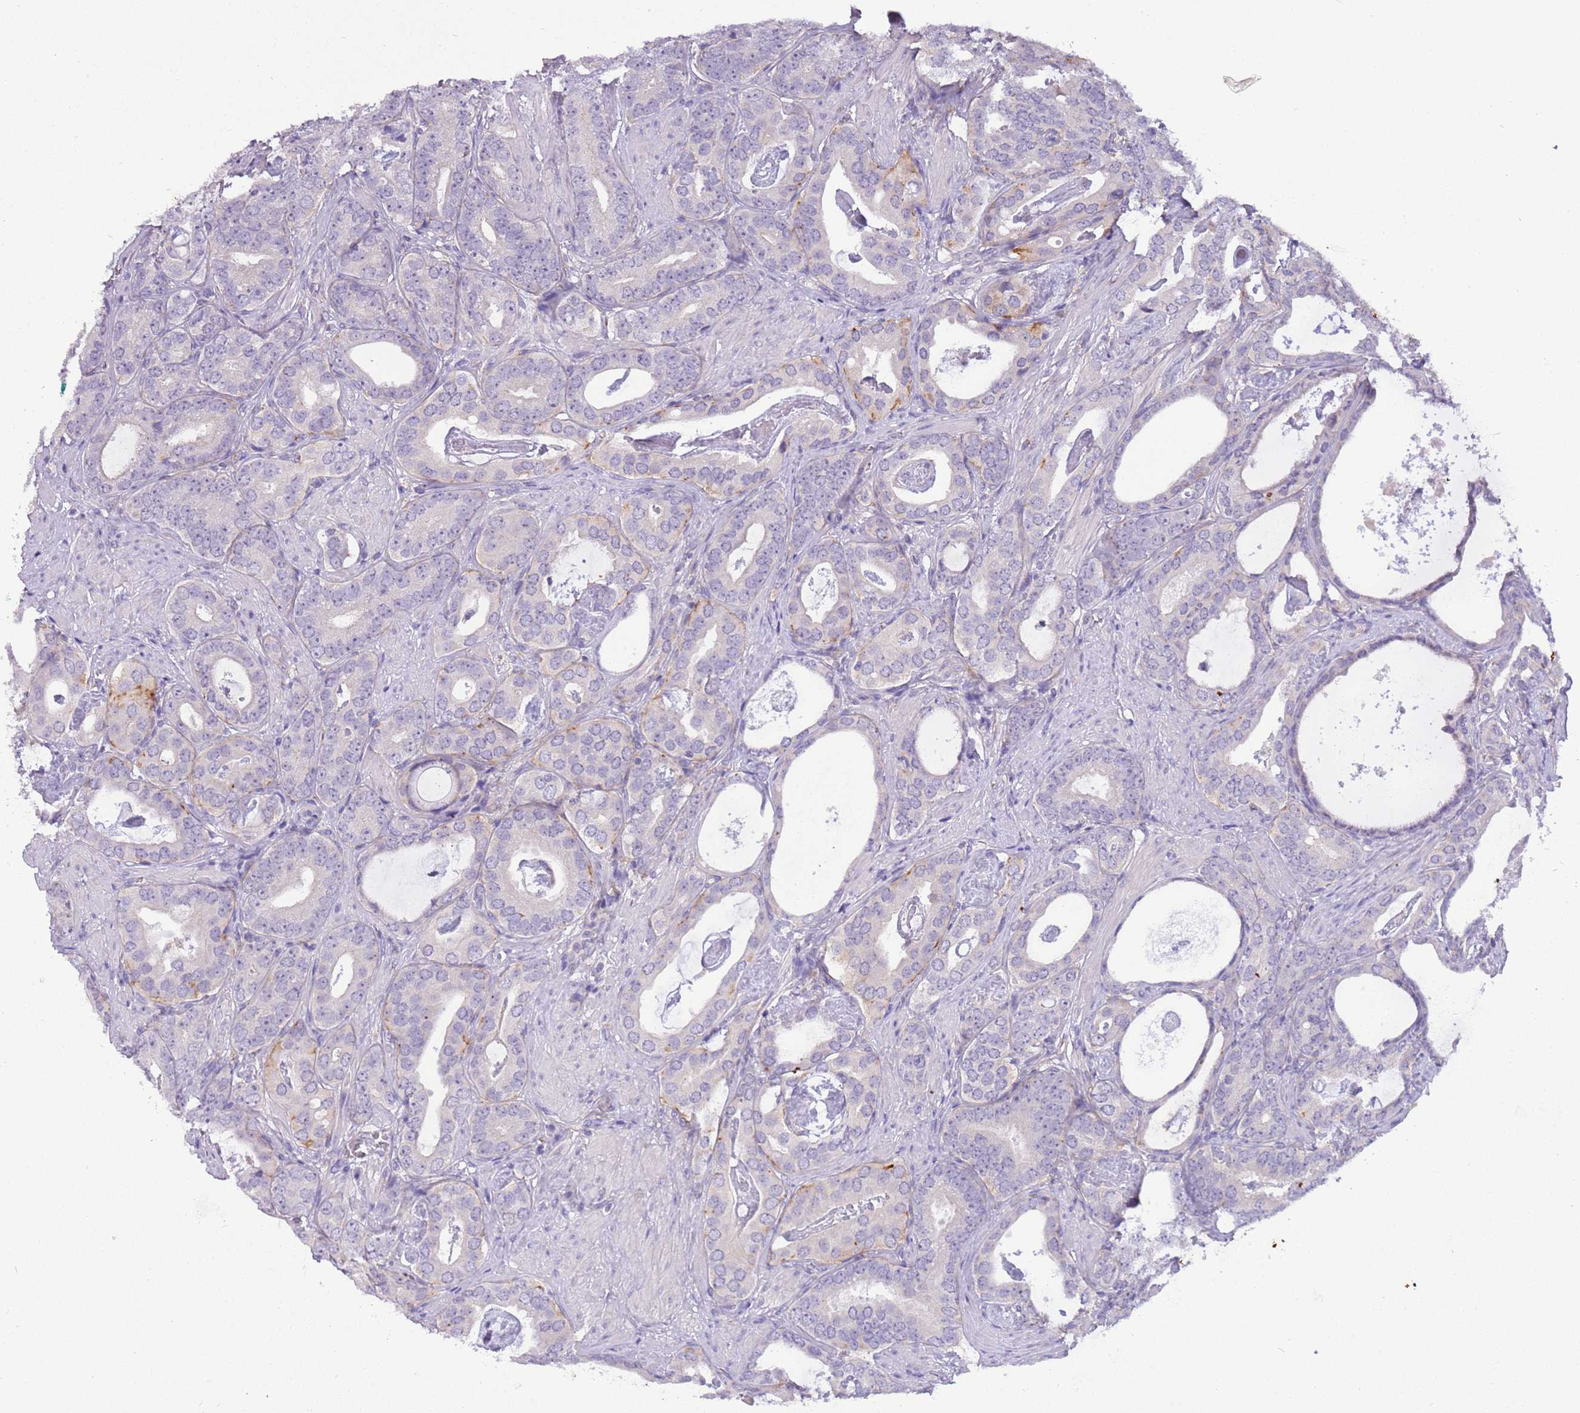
{"staining": {"intensity": "moderate", "quantity": "<25%", "location": "cytoplasmic/membranous"}, "tissue": "prostate cancer", "cell_type": "Tumor cells", "image_type": "cancer", "snomed": [{"axis": "morphology", "description": "Adenocarcinoma, Low grade"}, {"axis": "topography", "description": "Prostate"}], "caption": "The micrograph shows a brown stain indicating the presence of a protein in the cytoplasmic/membranous of tumor cells in prostate cancer (adenocarcinoma (low-grade)). (Brightfield microscopy of DAB IHC at high magnification).", "gene": "CFAP73", "patient": {"sex": "male", "age": 71}}